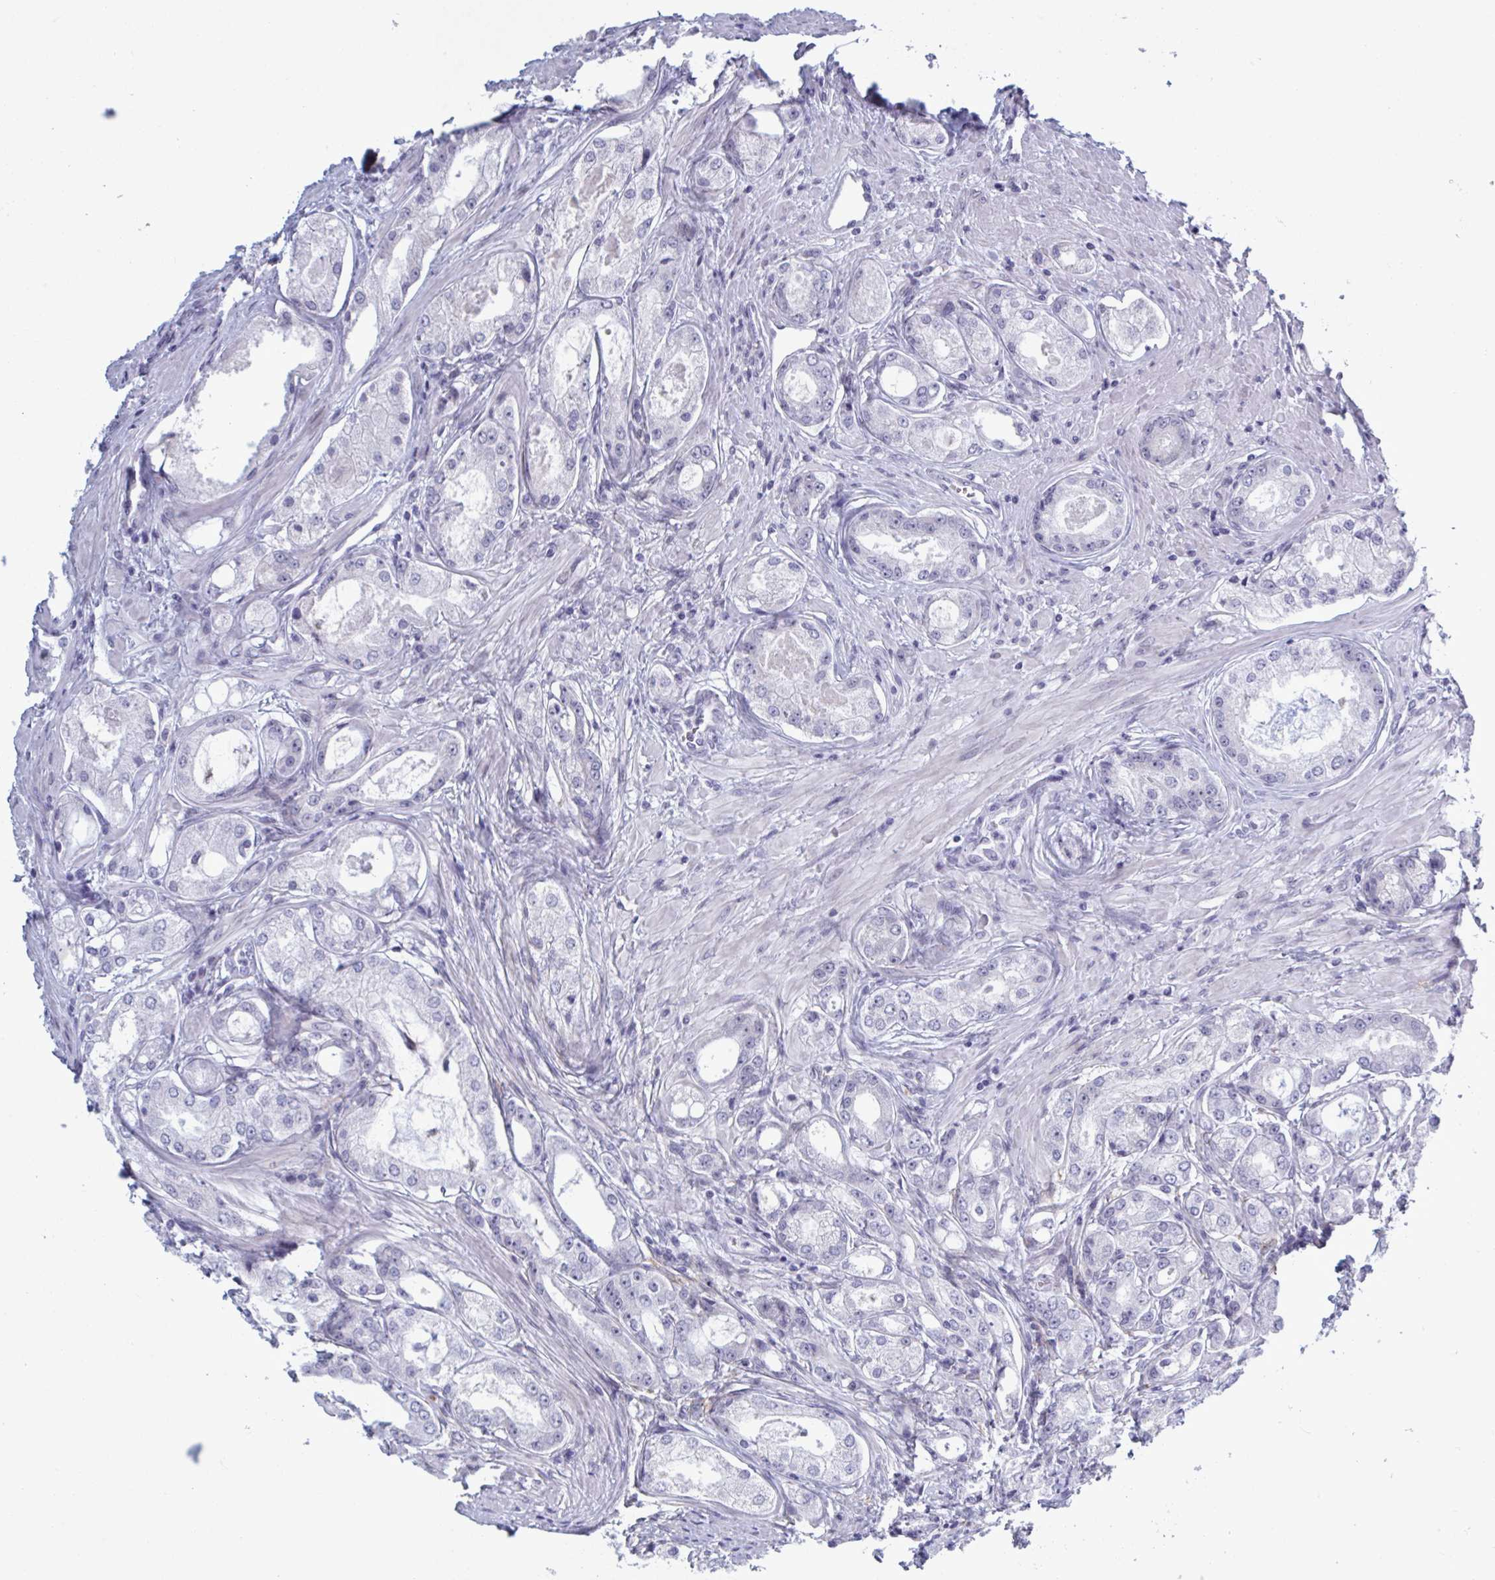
{"staining": {"intensity": "negative", "quantity": "none", "location": "none"}, "tissue": "prostate cancer", "cell_type": "Tumor cells", "image_type": "cancer", "snomed": [{"axis": "morphology", "description": "Adenocarcinoma, Low grade"}, {"axis": "topography", "description": "Prostate"}], "caption": "IHC histopathology image of human adenocarcinoma (low-grade) (prostate) stained for a protein (brown), which demonstrates no staining in tumor cells.", "gene": "HSD11B2", "patient": {"sex": "male", "age": 68}}